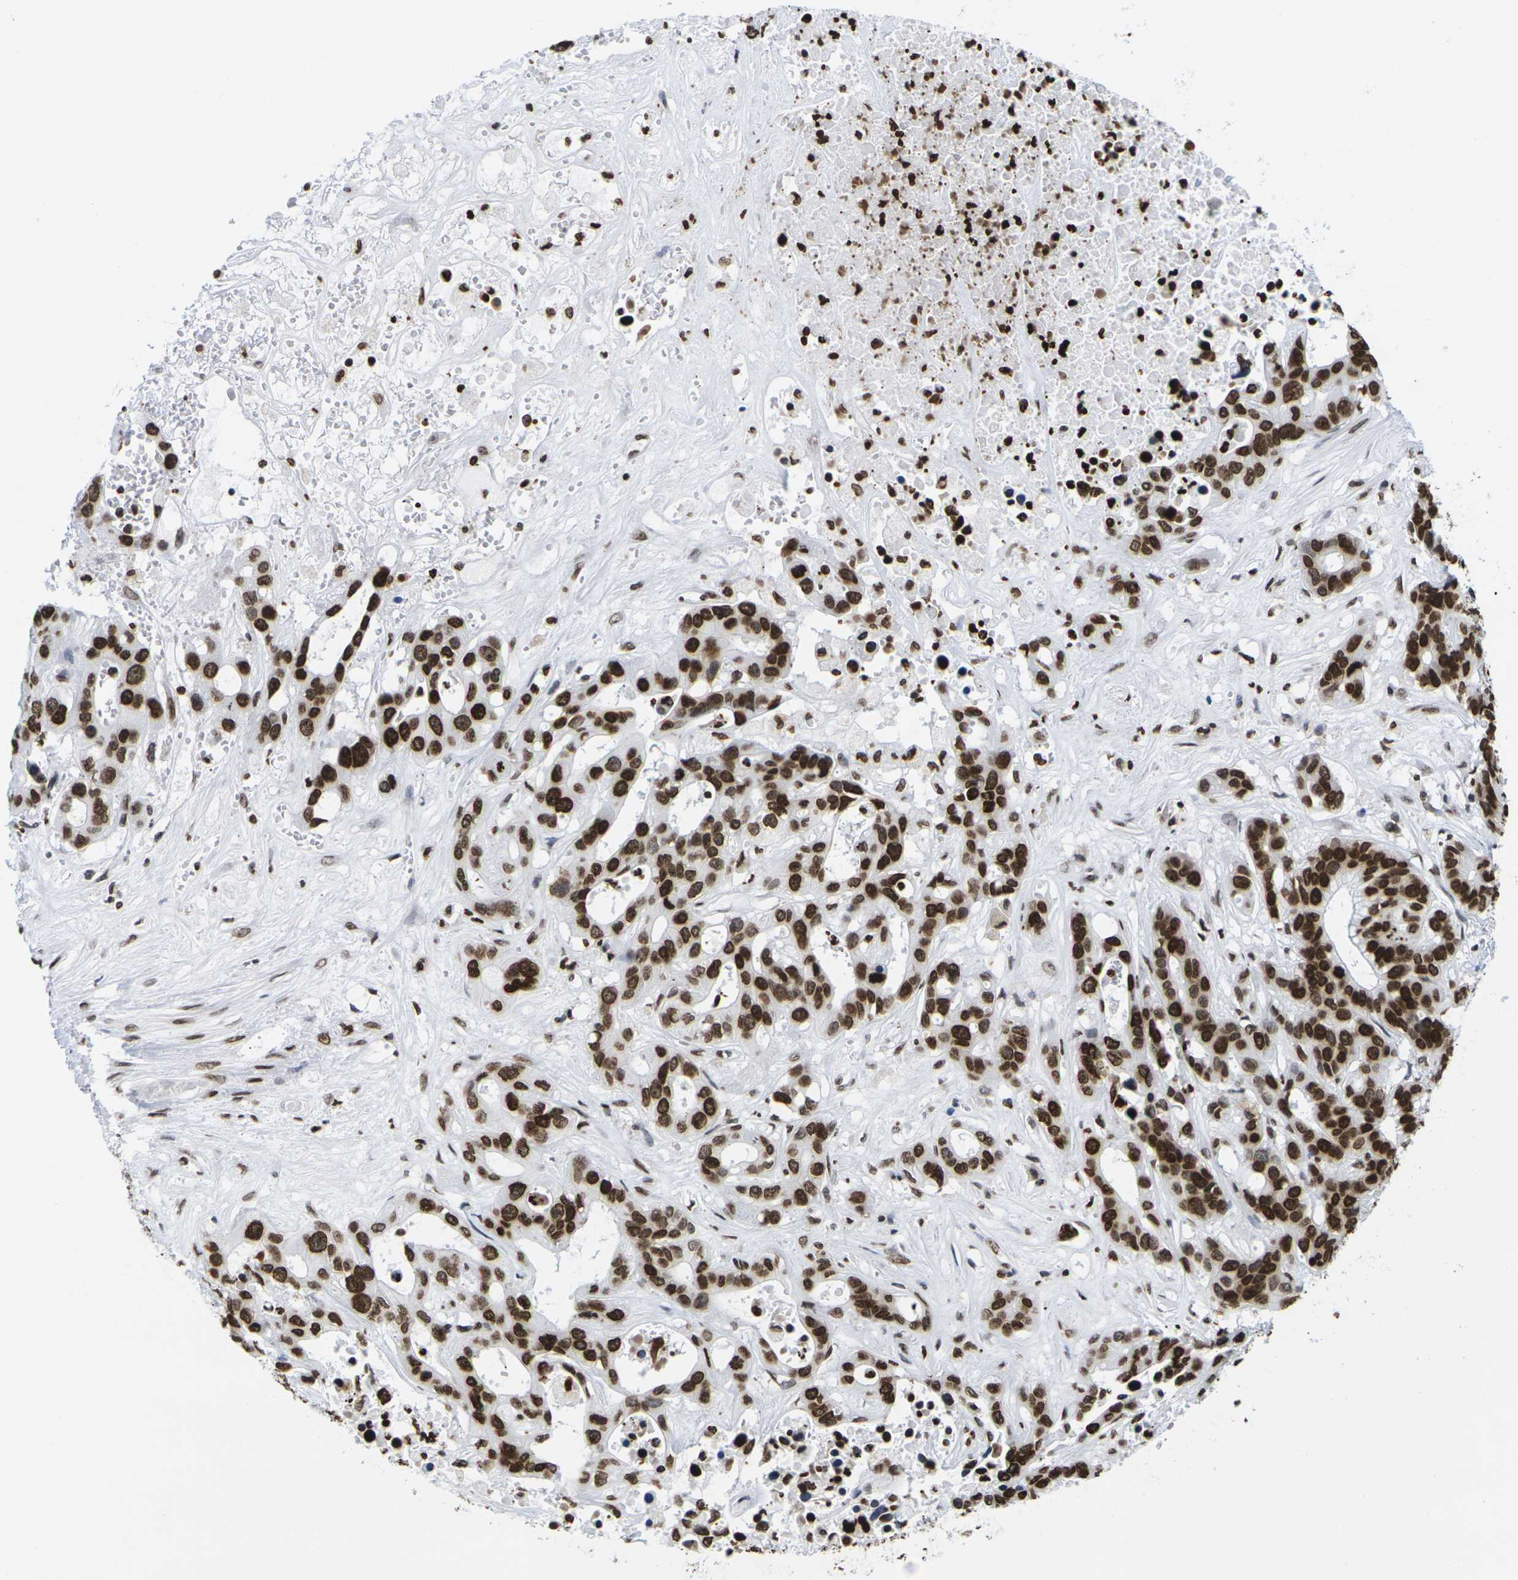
{"staining": {"intensity": "strong", "quantity": ">75%", "location": "cytoplasmic/membranous,nuclear"}, "tissue": "liver cancer", "cell_type": "Tumor cells", "image_type": "cancer", "snomed": [{"axis": "morphology", "description": "Cholangiocarcinoma"}, {"axis": "topography", "description": "Liver"}], "caption": "Brown immunohistochemical staining in human cholangiocarcinoma (liver) shows strong cytoplasmic/membranous and nuclear staining in about >75% of tumor cells.", "gene": "H2AC21", "patient": {"sex": "female", "age": 65}}